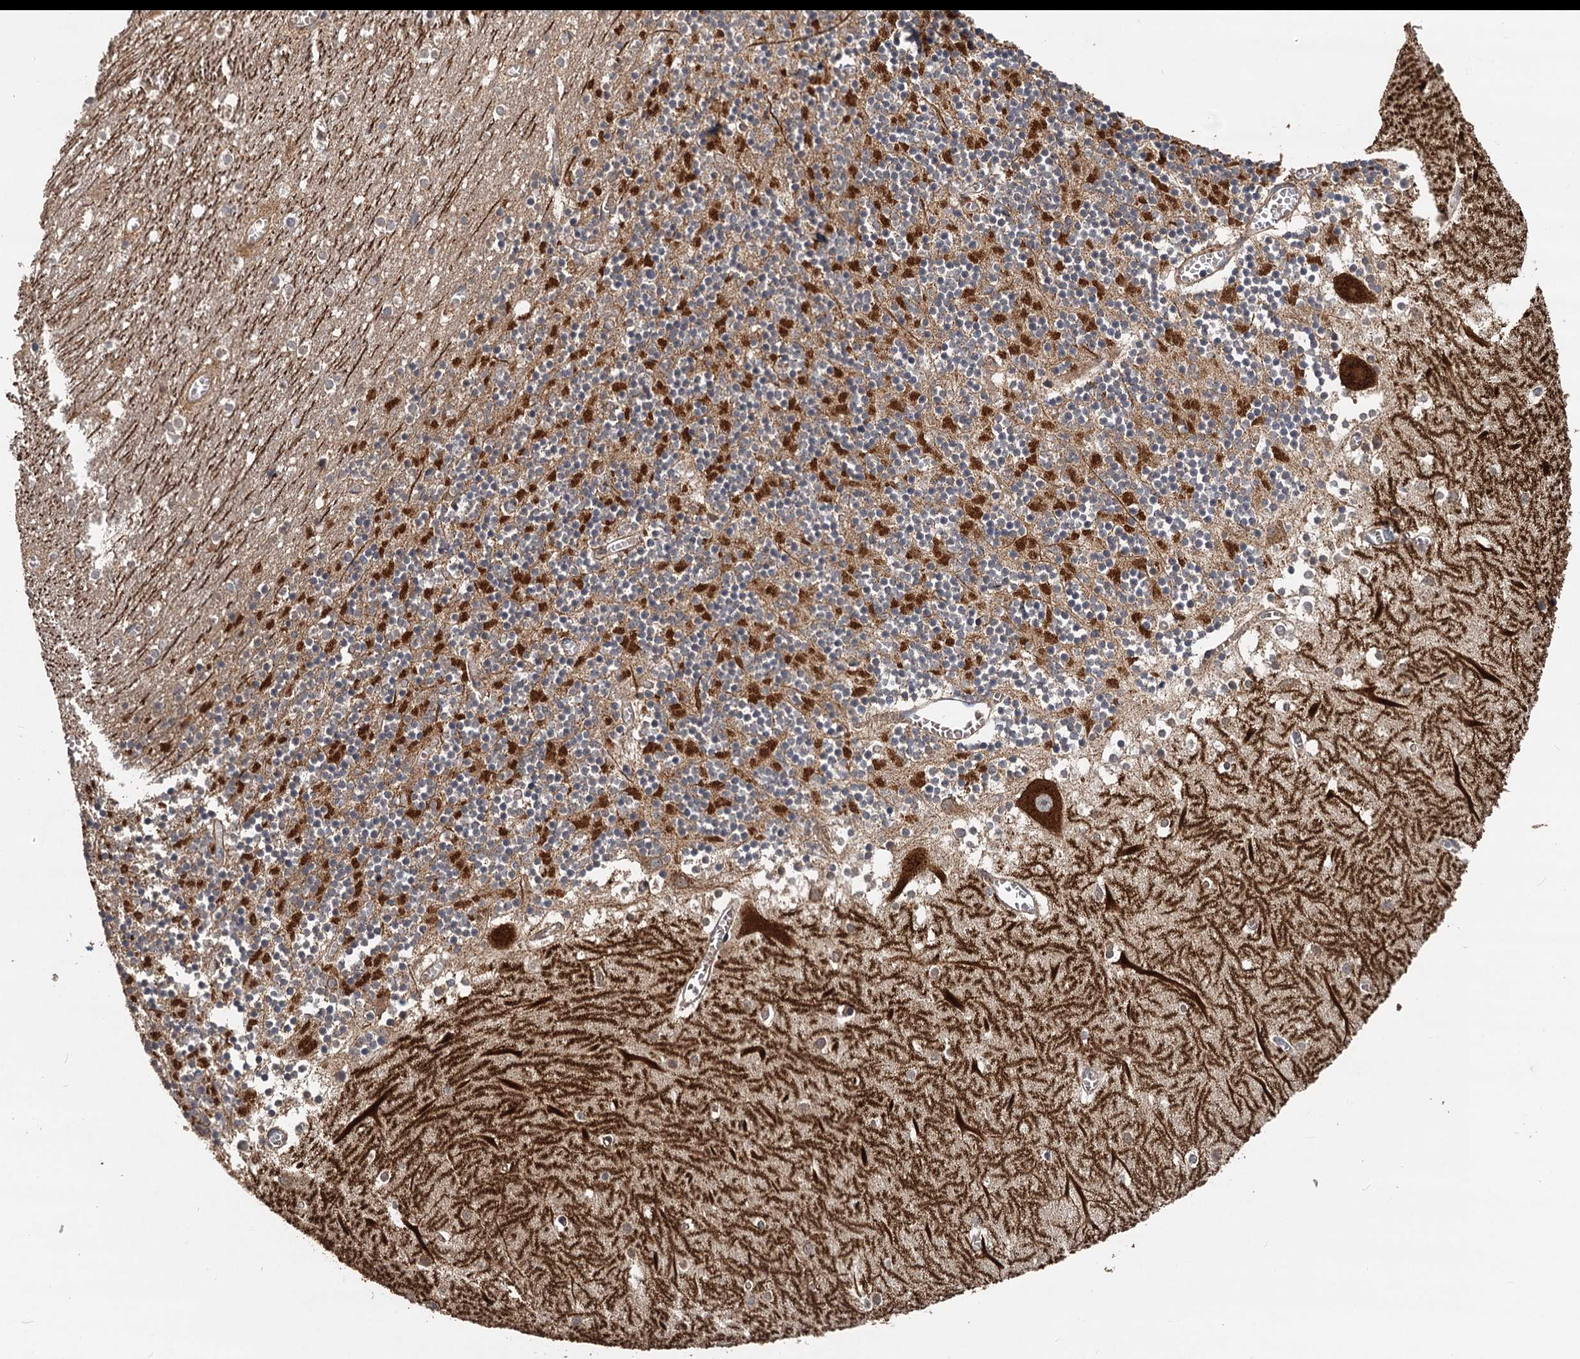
{"staining": {"intensity": "strong", "quantity": "25%-75%", "location": "cytoplasmic/membranous"}, "tissue": "cerebellum", "cell_type": "Cells in granular layer", "image_type": "normal", "snomed": [{"axis": "morphology", "description": "Normal tissue, NOS"}, {"axis": "topography", "description": "Cerebellum"}], "caption": "Cells in granular layer reveal high levels of strong cytoplasmic/membranous expression in about 25%-75% of cells in normal cerebellum. The staining was performed using DAB (3,3'-diaminobenzidine), with brown indicating positive protein expression. Nuclei are stained blue with hematoxylin.", "gene": "LRRK2", "patient": {"sex": "female", "age": 28}}